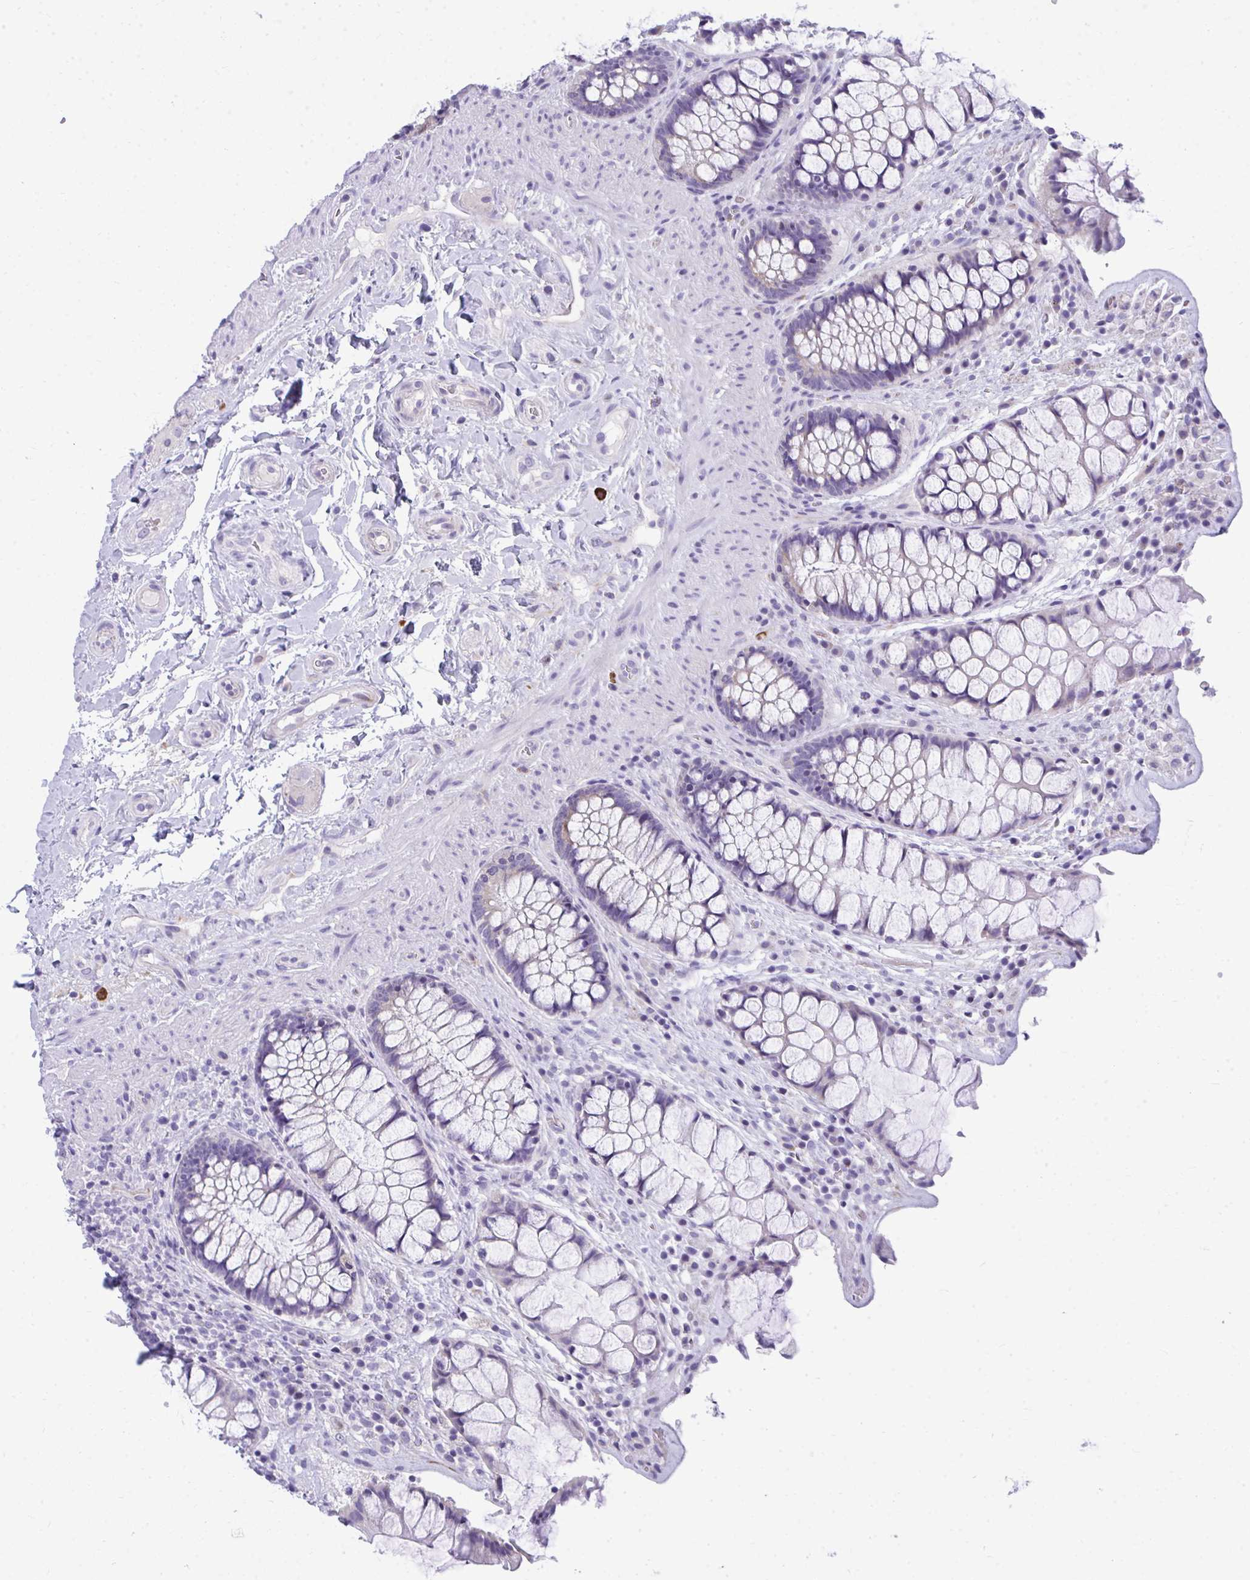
{"staining": {"intensity": "moderate", "quantity": "<25%", "location": "cytoplasmic/membranous"}, "tissue": "rectum", "cell_type": "Glandular cells", "image_type": "normal", "snomed": [{"axis": "morphology", "description": "Normal tissue, NOS"}, {"axis": "topography", "description": "Rectum"}], "caption": "Protein expression by immunohistochemistry (IHC) reveals moderate cytoplasmic/membranous positivity in about <25% of glandular cells in unremarkable rectum.", "gene": "TSBP1", "patient": {"sex": "female", "age": 58}}